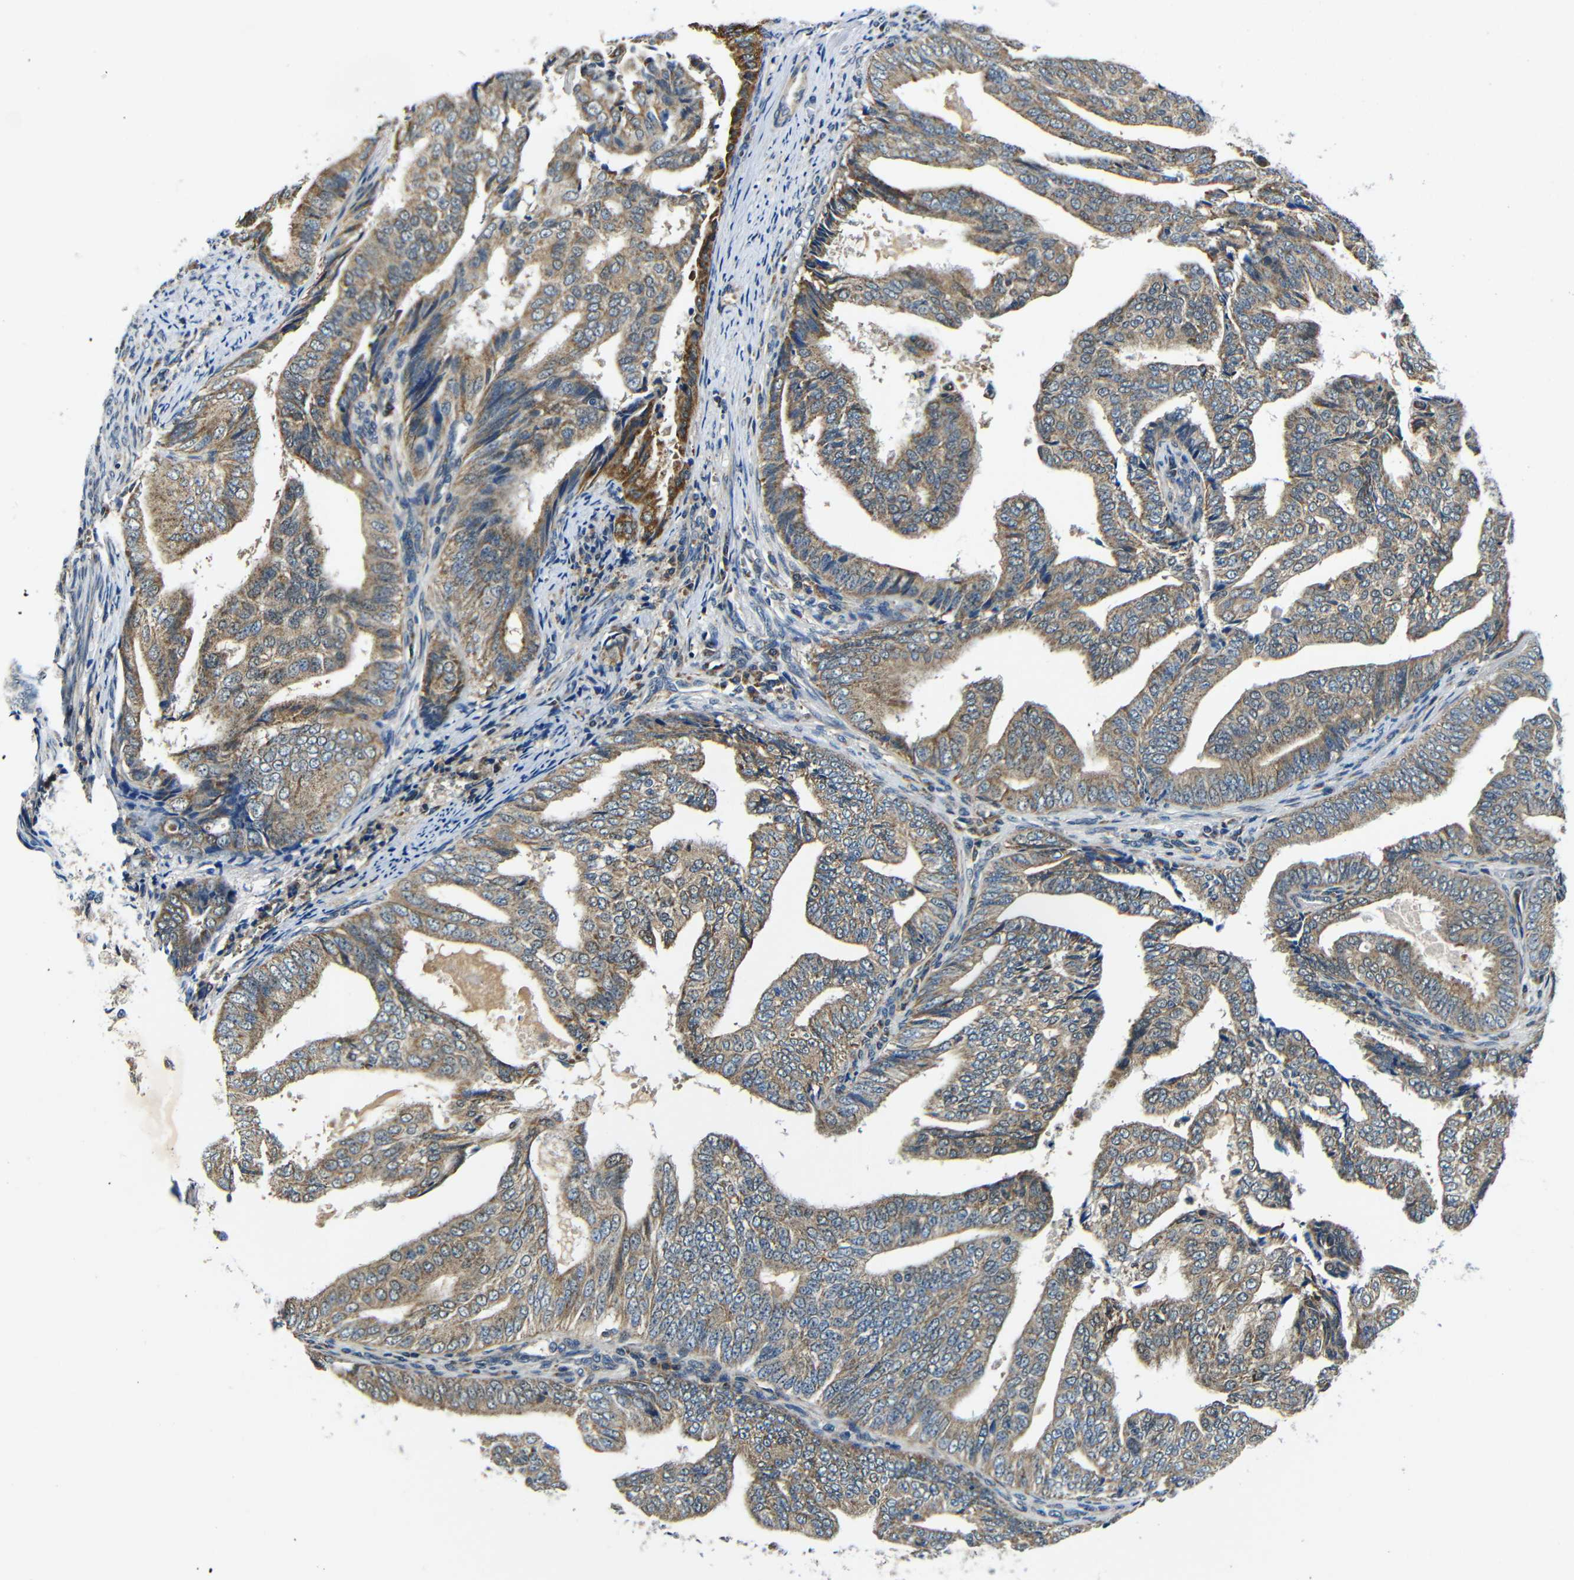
{"staining": {"intensity": "moderate", "quantity": ">75%", "location": "cytoplasmic/membranous"}, "tissue": "endometrial cancer", "cell_type": "Tumor cells", "image_type": "cancer", "snomed": [{"axis": "morphology", "description": "Adenocarcinoma, NOS"}, {"axis": "topography", "description": "Endometrium"}], "caption": "About >75% of tumor cells in adenocarcinoma (endometrial) reveal moderate cytoplasmic/membranous protein staining as visualized by brown immunohistochemical staining.", "gene": "FKBP14", "patient": {"sex": "female", "age": 58}}